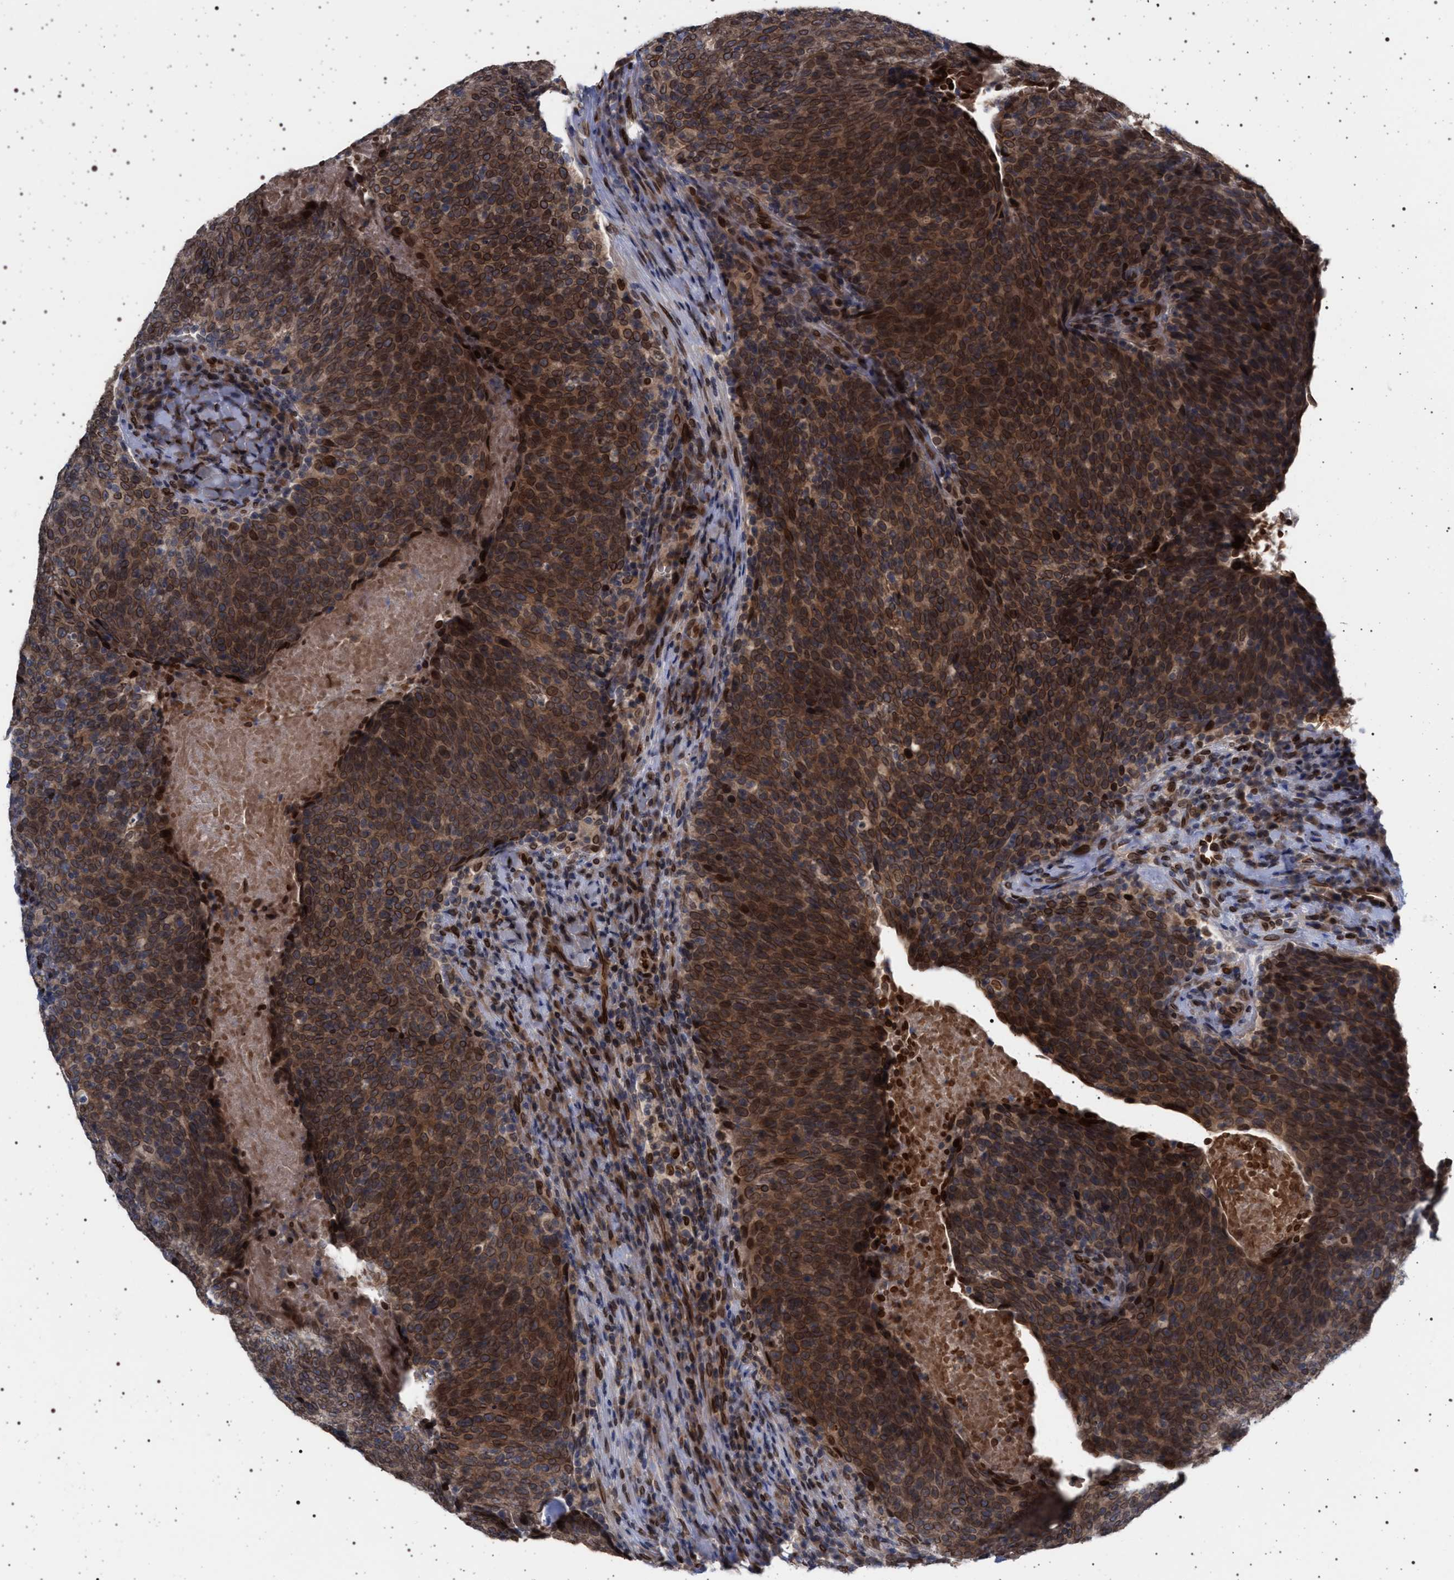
{"staining": {"intensity": "strong", "quantity": ">75%", "location": "cytoplasmic/membranous,nuclear"}, "tissue": "head and neck cancer", "cell_type": "Tumor cells", "image_type": "cancer", "snomed": [{"axis": "morphology", "description": "Squamous cell carcinoma, NOS"}, {"axis": "morphology", "description": "Squamous cell carcinoma, metastatic, NOS"}, {"axis": "topography", "description": "Lymph node"}, {"axis": "topography", "description": "Head-Neck"}], "caption": "Strong cytoplasmic/membranous and nuclear expression is appreciated in approximately >75% of tumor cells in head and neck cancer.", "gene": "ING2", "patient": {"sex": "male", "age": 62}}